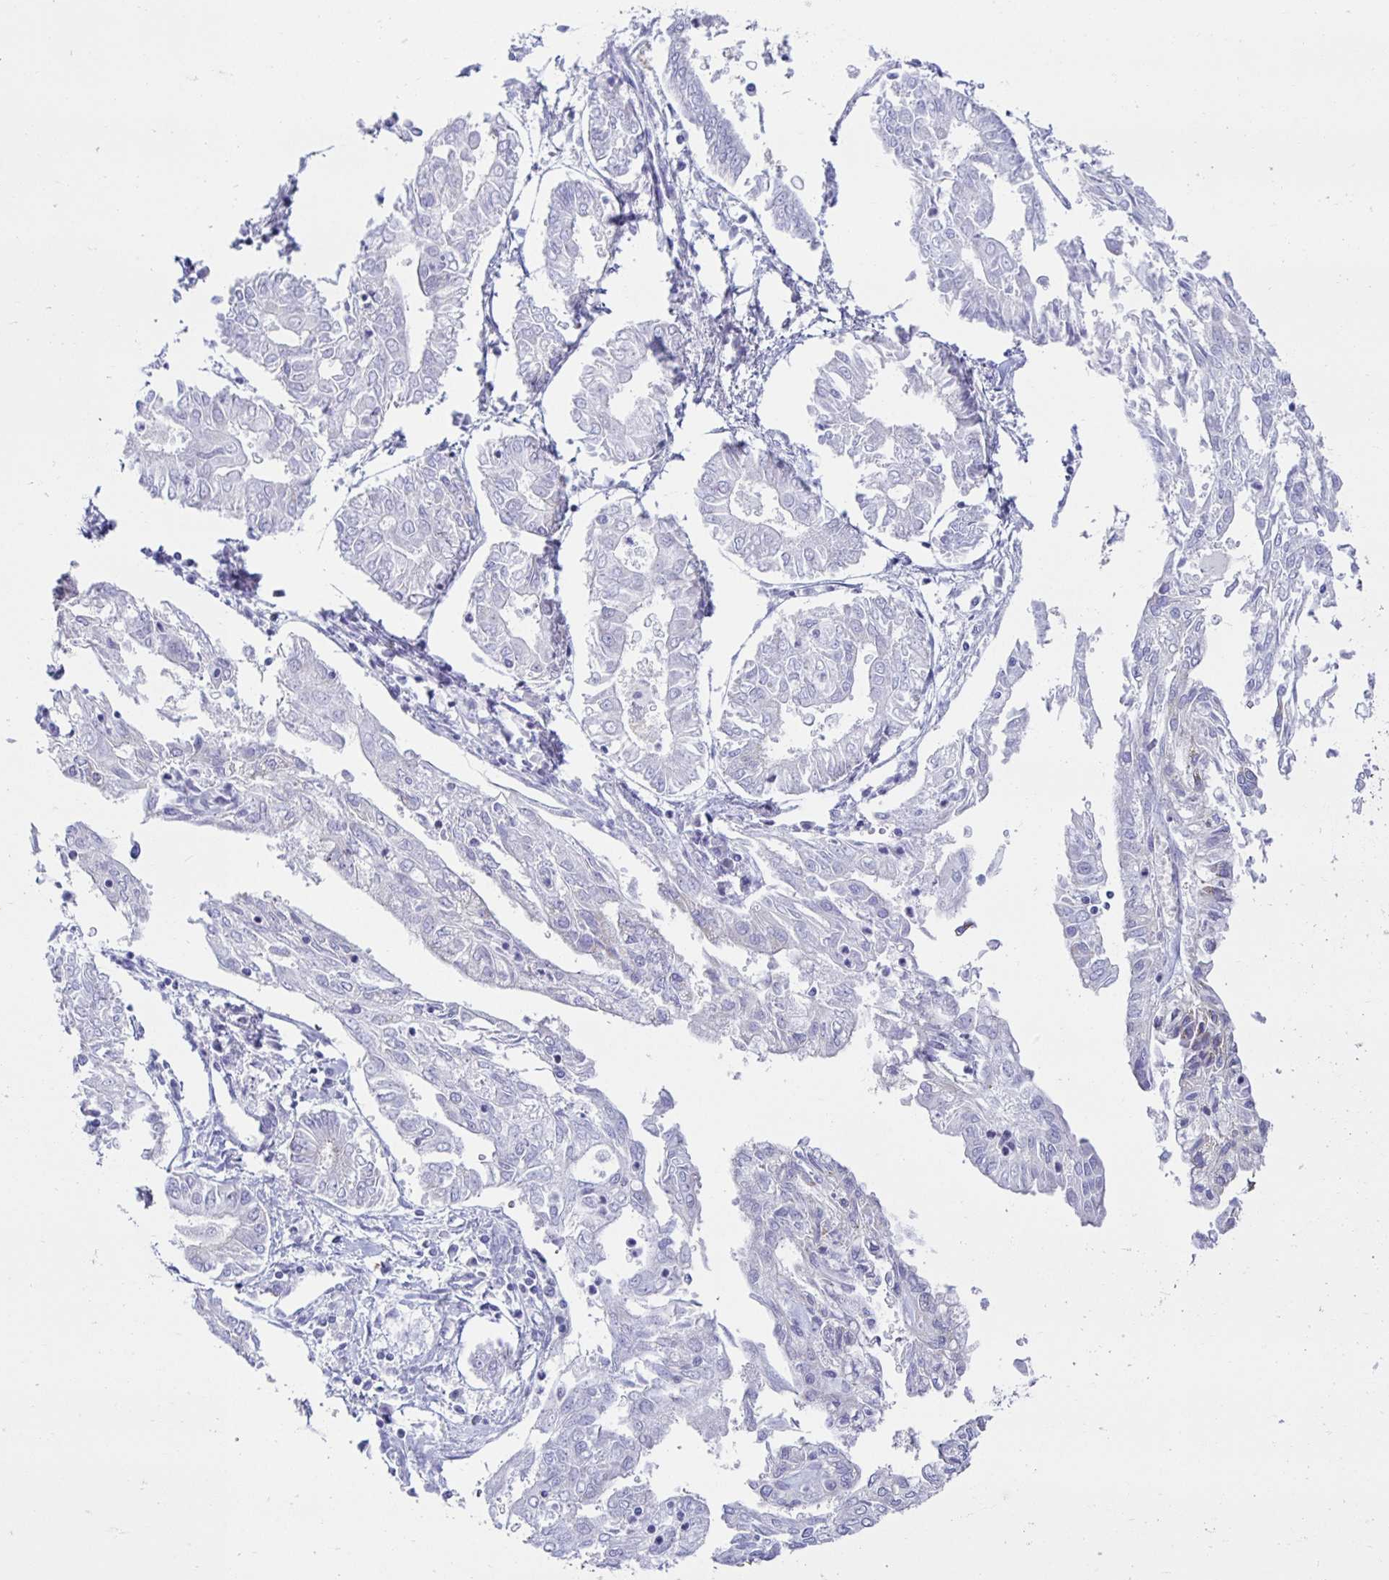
{"staining": {"intensity": "negative", "quantity": "none", "location": "none"}, "tissue": "endometrial cancer", "cell_type": "Tumor cells", "image_type": "cancer", "snomed": [{"axis": "morphology", "description": "Adenocarcinoma, NOS"}, {"axis": "topography", "description": "Endometrium"}], "caption": "This is a histopathology image of immunohistochemistry (IHC) staining of endometrial cancer, which shows no staining in tumor cells. The staining was performed using DAB (3,3'-diaminobenzidine) to visualize the protein expression in brown, while the nuclei were stained in blue with hematoxylin (Magnification: 20x).", "gene": "MON2", "patient": {"sex": "female", "age": 68}}